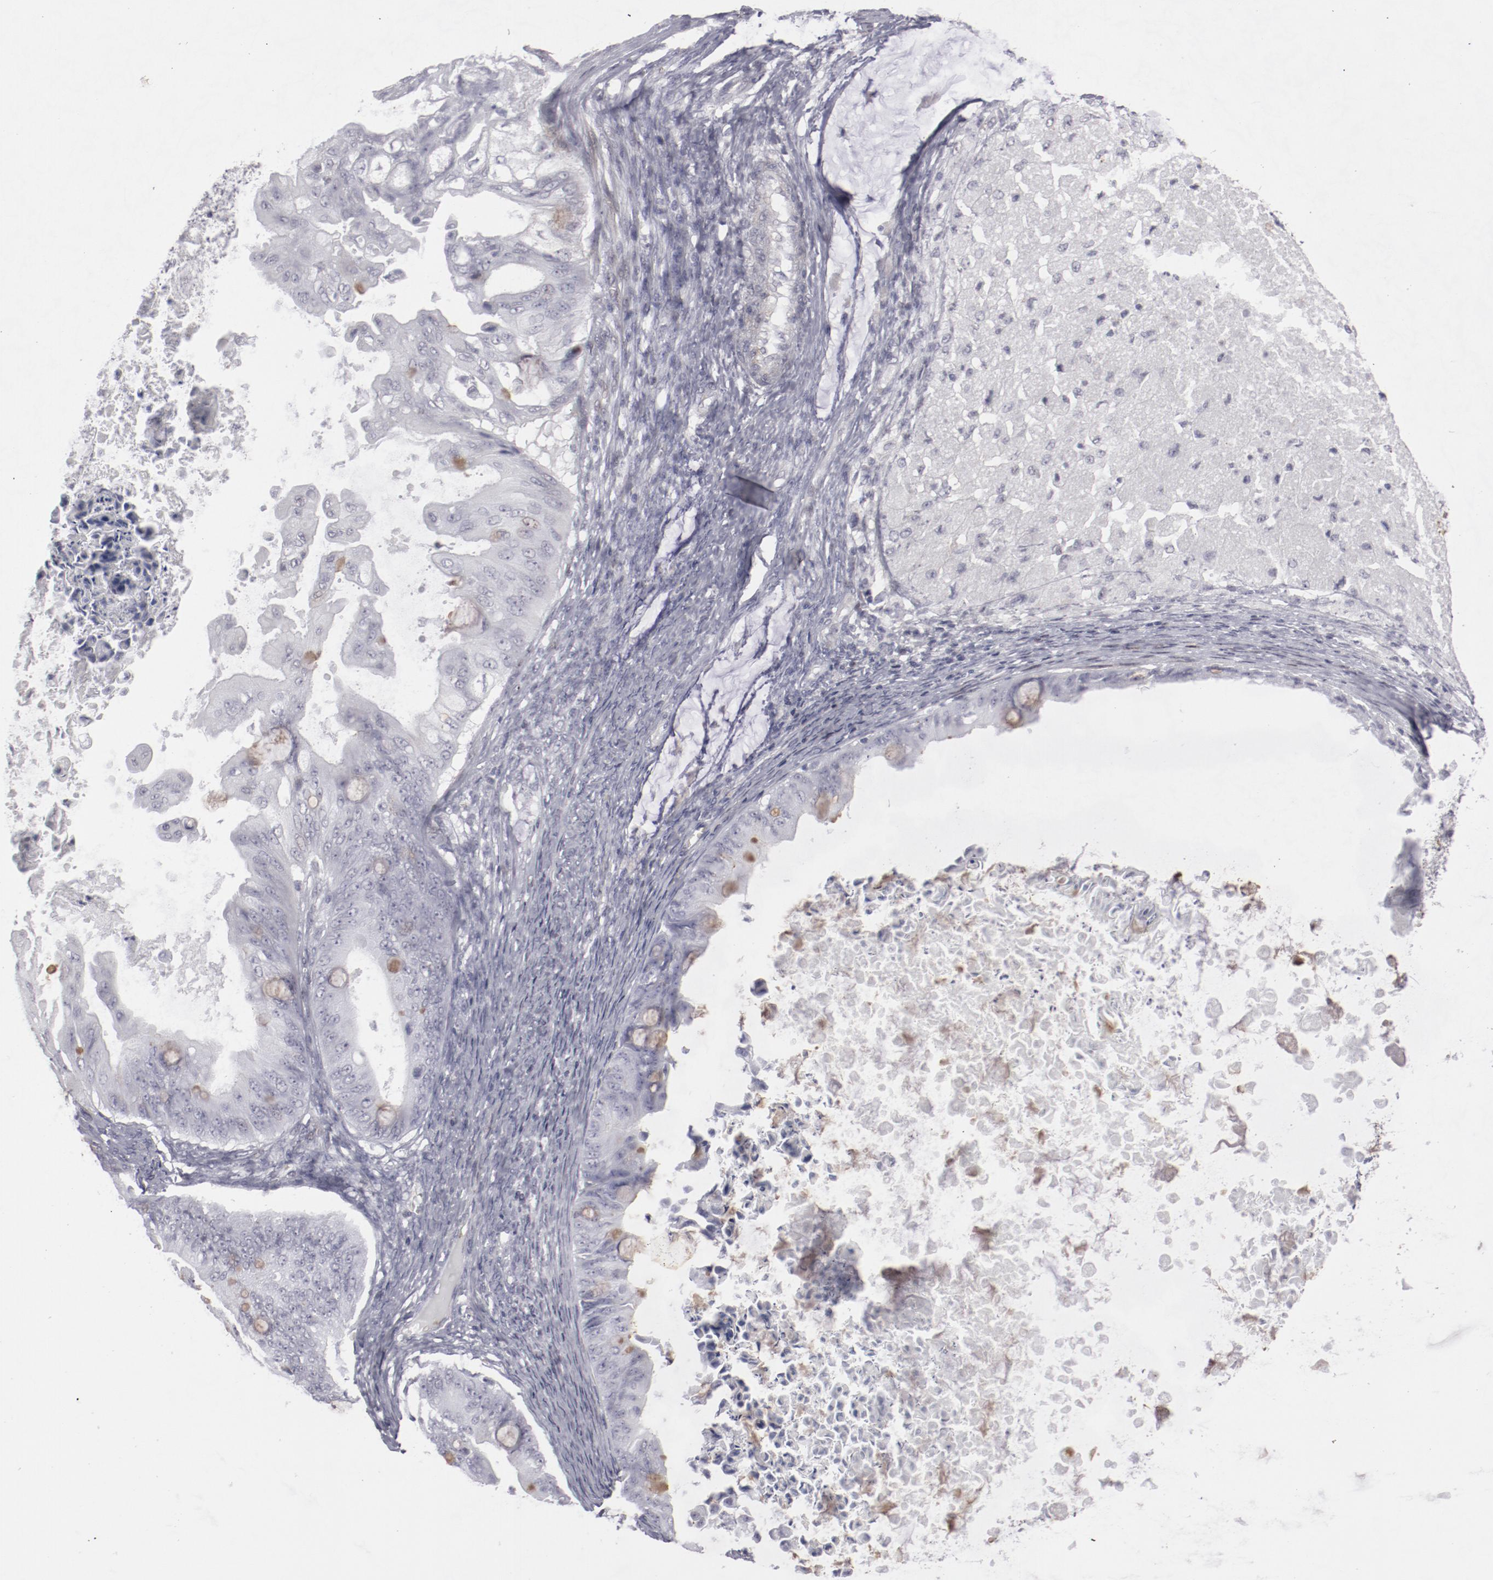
{"staining": {"intensity": "negative", "quantity": "none", "location": "none"}, "tissue": "ovarian cancer", "cell_type": "Tumor cells", "image_type": "cancer", "snomed": [{"axis": "morphology", "description": "Cystadenocarcinoma, mucinous, NOS"}, {"axis": "topography", "description": "Ovary"}], "caption": "A high-resolution photomicrograph shows IHC staining of ovarian mucinous cystadenocarcinoma, which displays no significant expression in tumor cells.", "gene": "LEF1", "patient": {"sex": "female", "age": 37}}